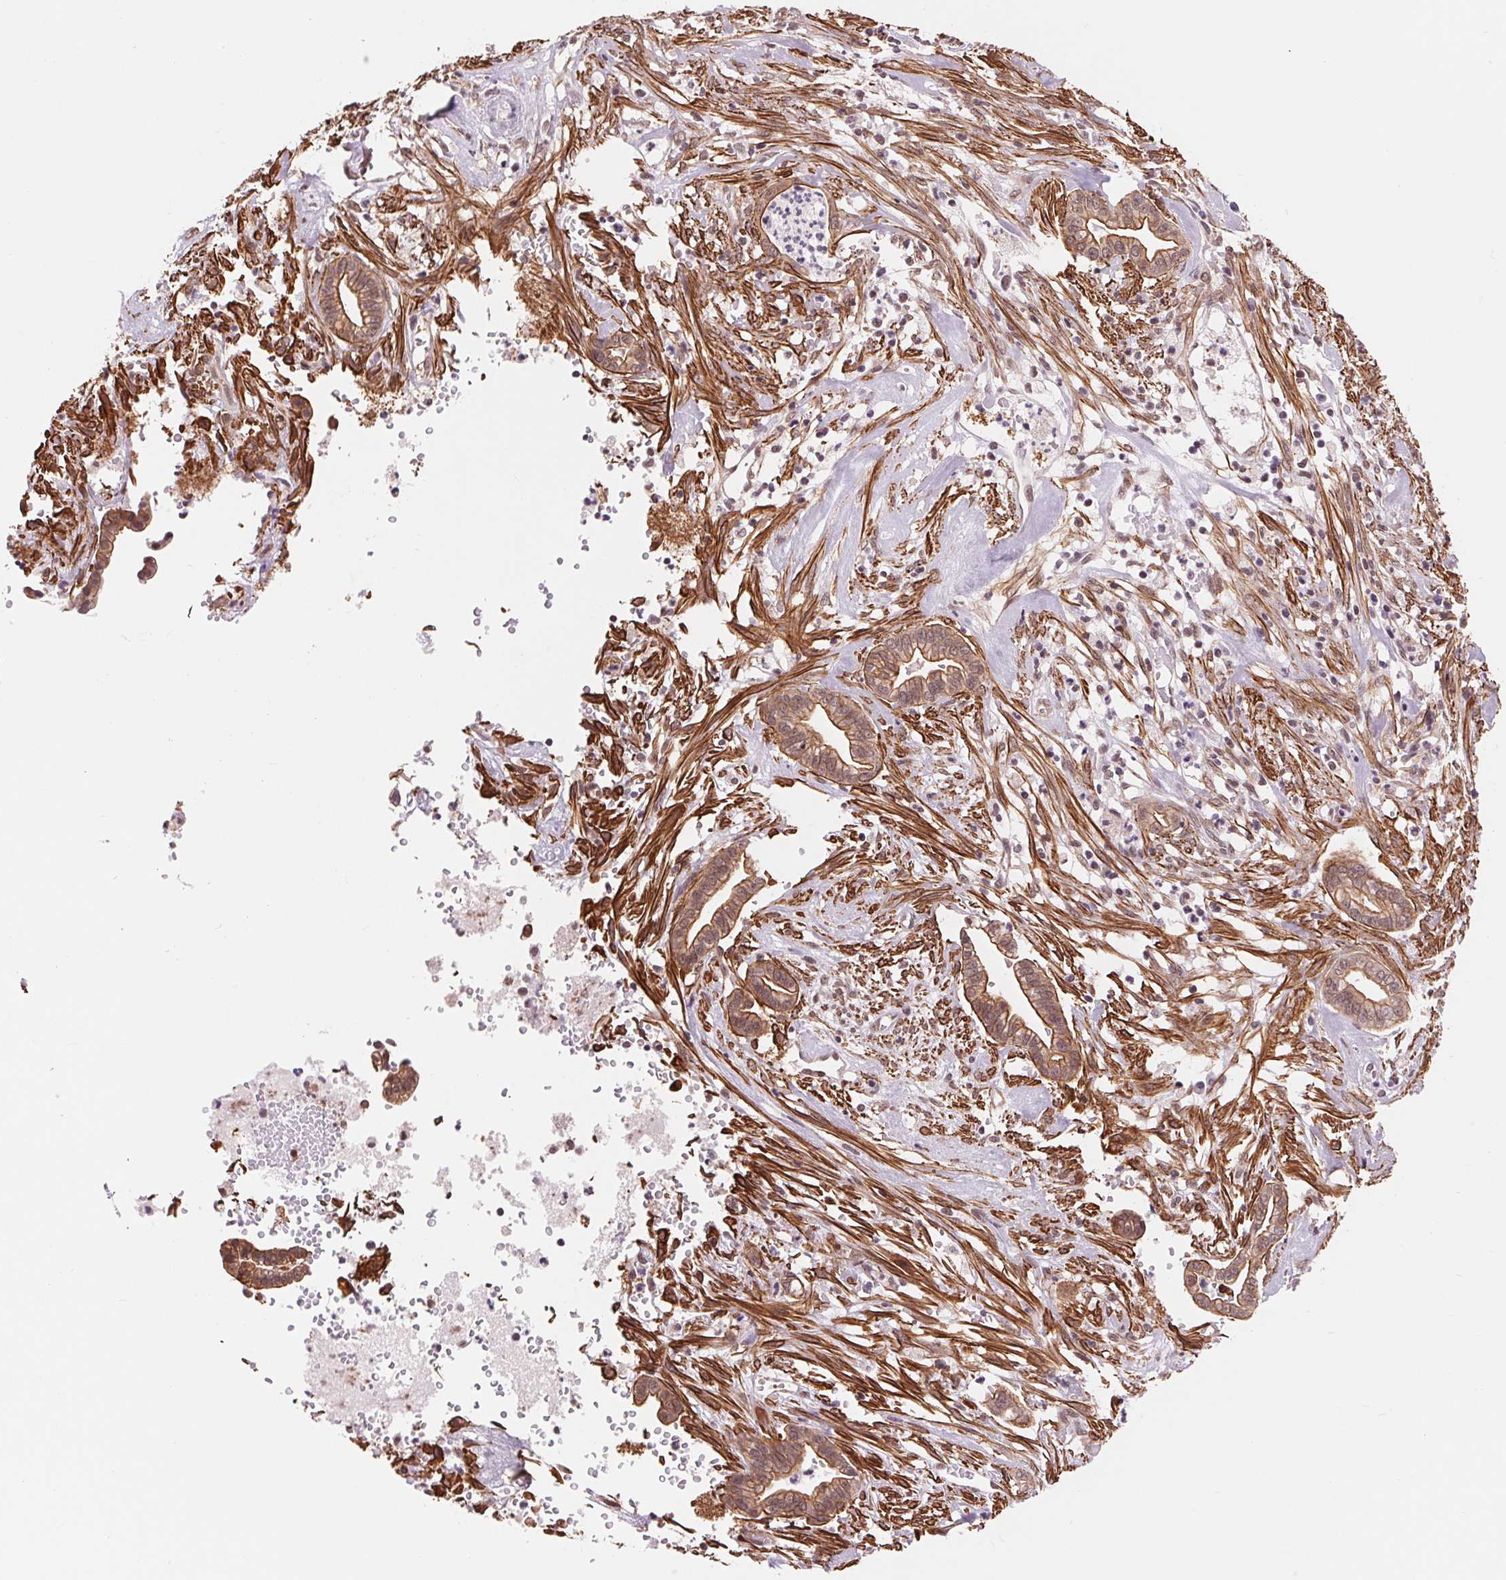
{"staining": {"intensity": "moderate", "quantity": ">75%", "location": "cytoplasmic/membranous"}, "tissue": "cervical cancer", "cell_type": "Tumor cells", "image_type": "cancer", "snomed": [{"axis": "morphology", "description": "Adenocarcinoma, NOS"}, {"axis": "topography", "description": "Cervix"}], "caption": "About >75% of tumor cells in cervical adenocarcinoma demonstrate moderate cytoplasmic/membranous protein staining as visualized by brown immunohistochemical staining.", "gene": "BCAT1", "patient": {"sex": "female", "age": 62}}